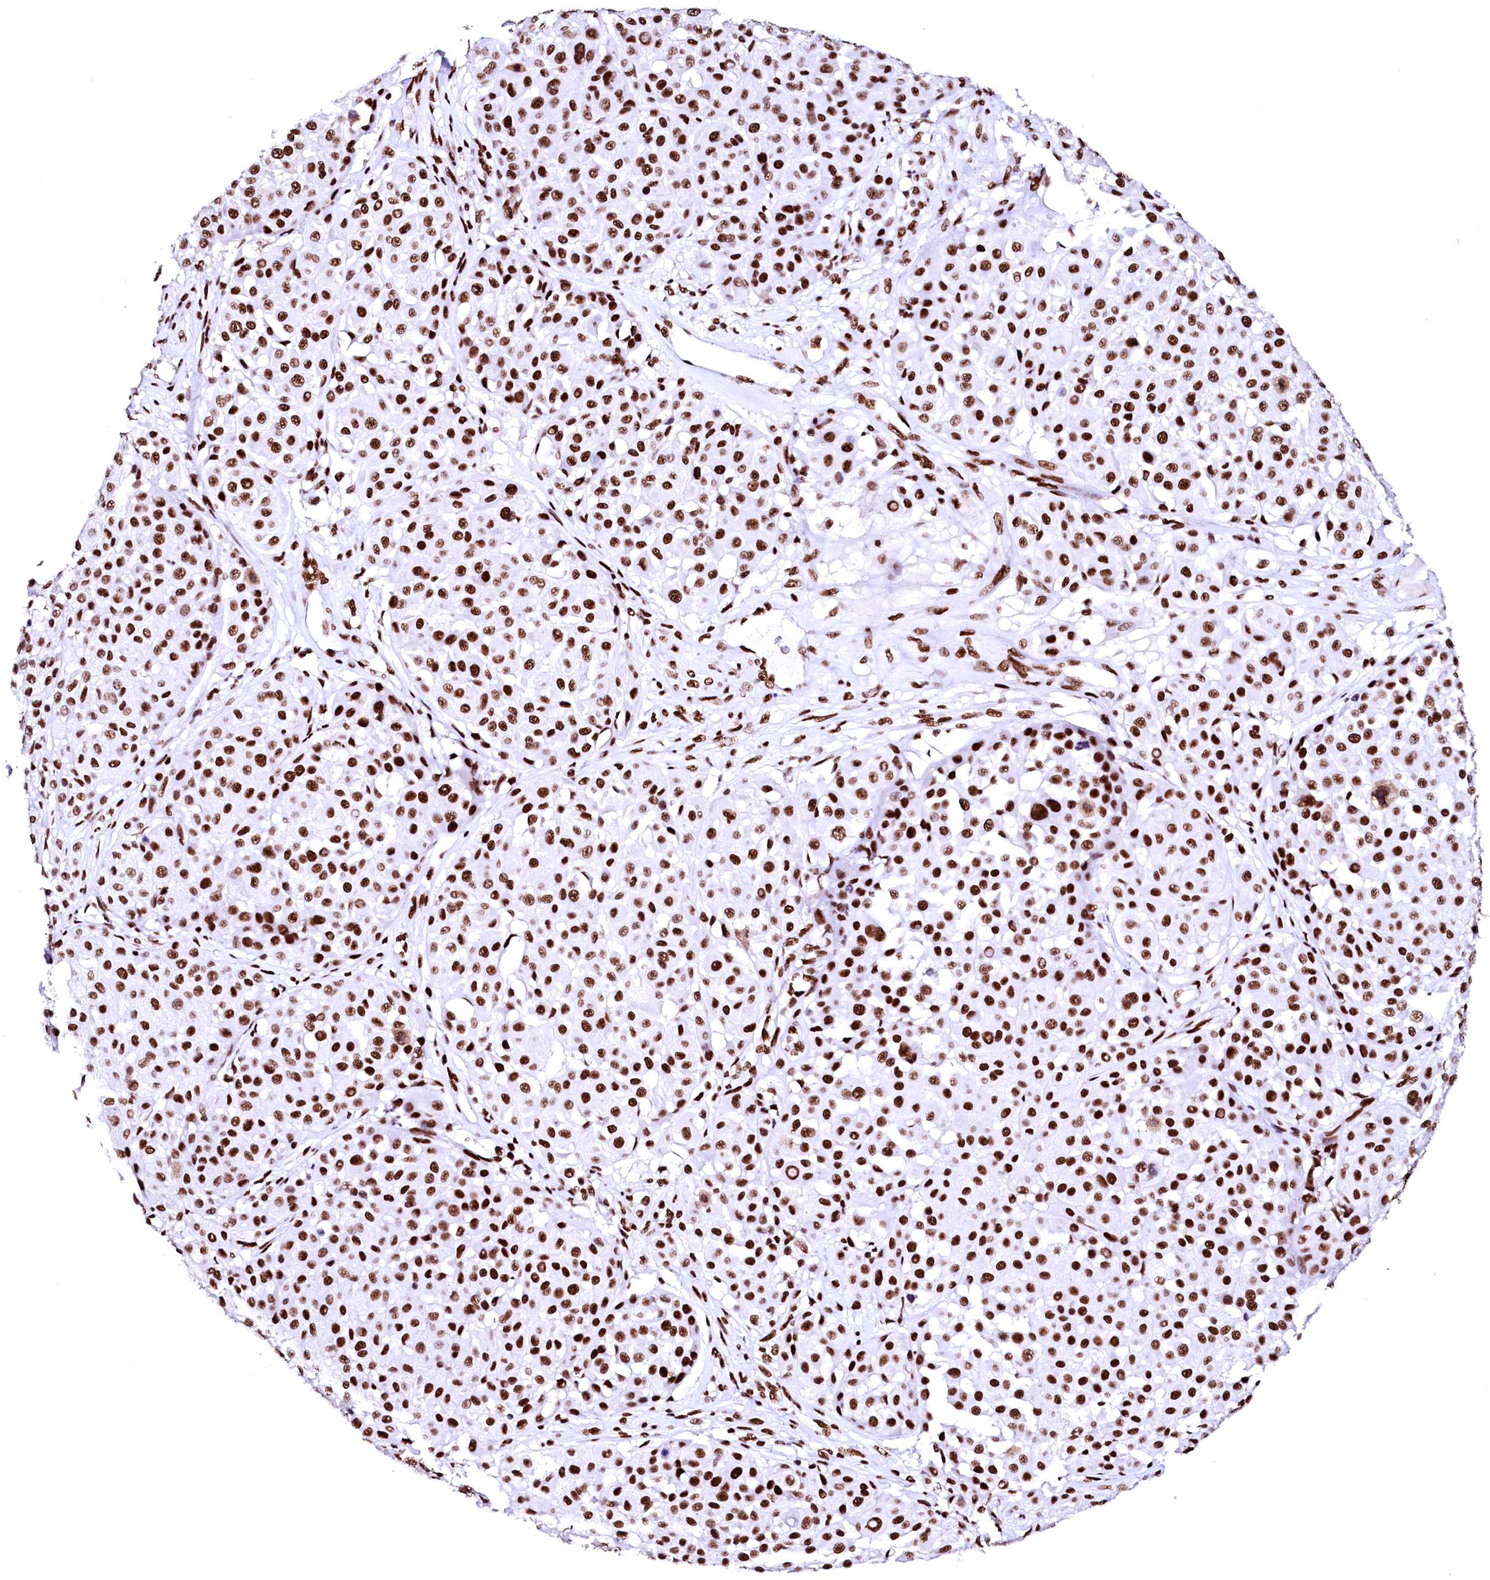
{"staining": {"intensity": "strong", "quantity": ">75%", "location": "nuclear"}, "tissue": "melanoma", "cell_type": "Tumor cells", "image_type": "cancer", "snomed": [{"axis": "morphology", "description": "Malignant melanoma, Metastatic site"}, {"axis": "topography", "description": "Soft tissue"}], "caption": "Immunohistochemistry (IHC) (DAB) staining of malignant melanoma (metastatic site) demonstrates strong nuclear protein staining in approximately >75% of tumor cells.", "gene": "CPSF6", "patient": {"sex": "male", "age": 41}}